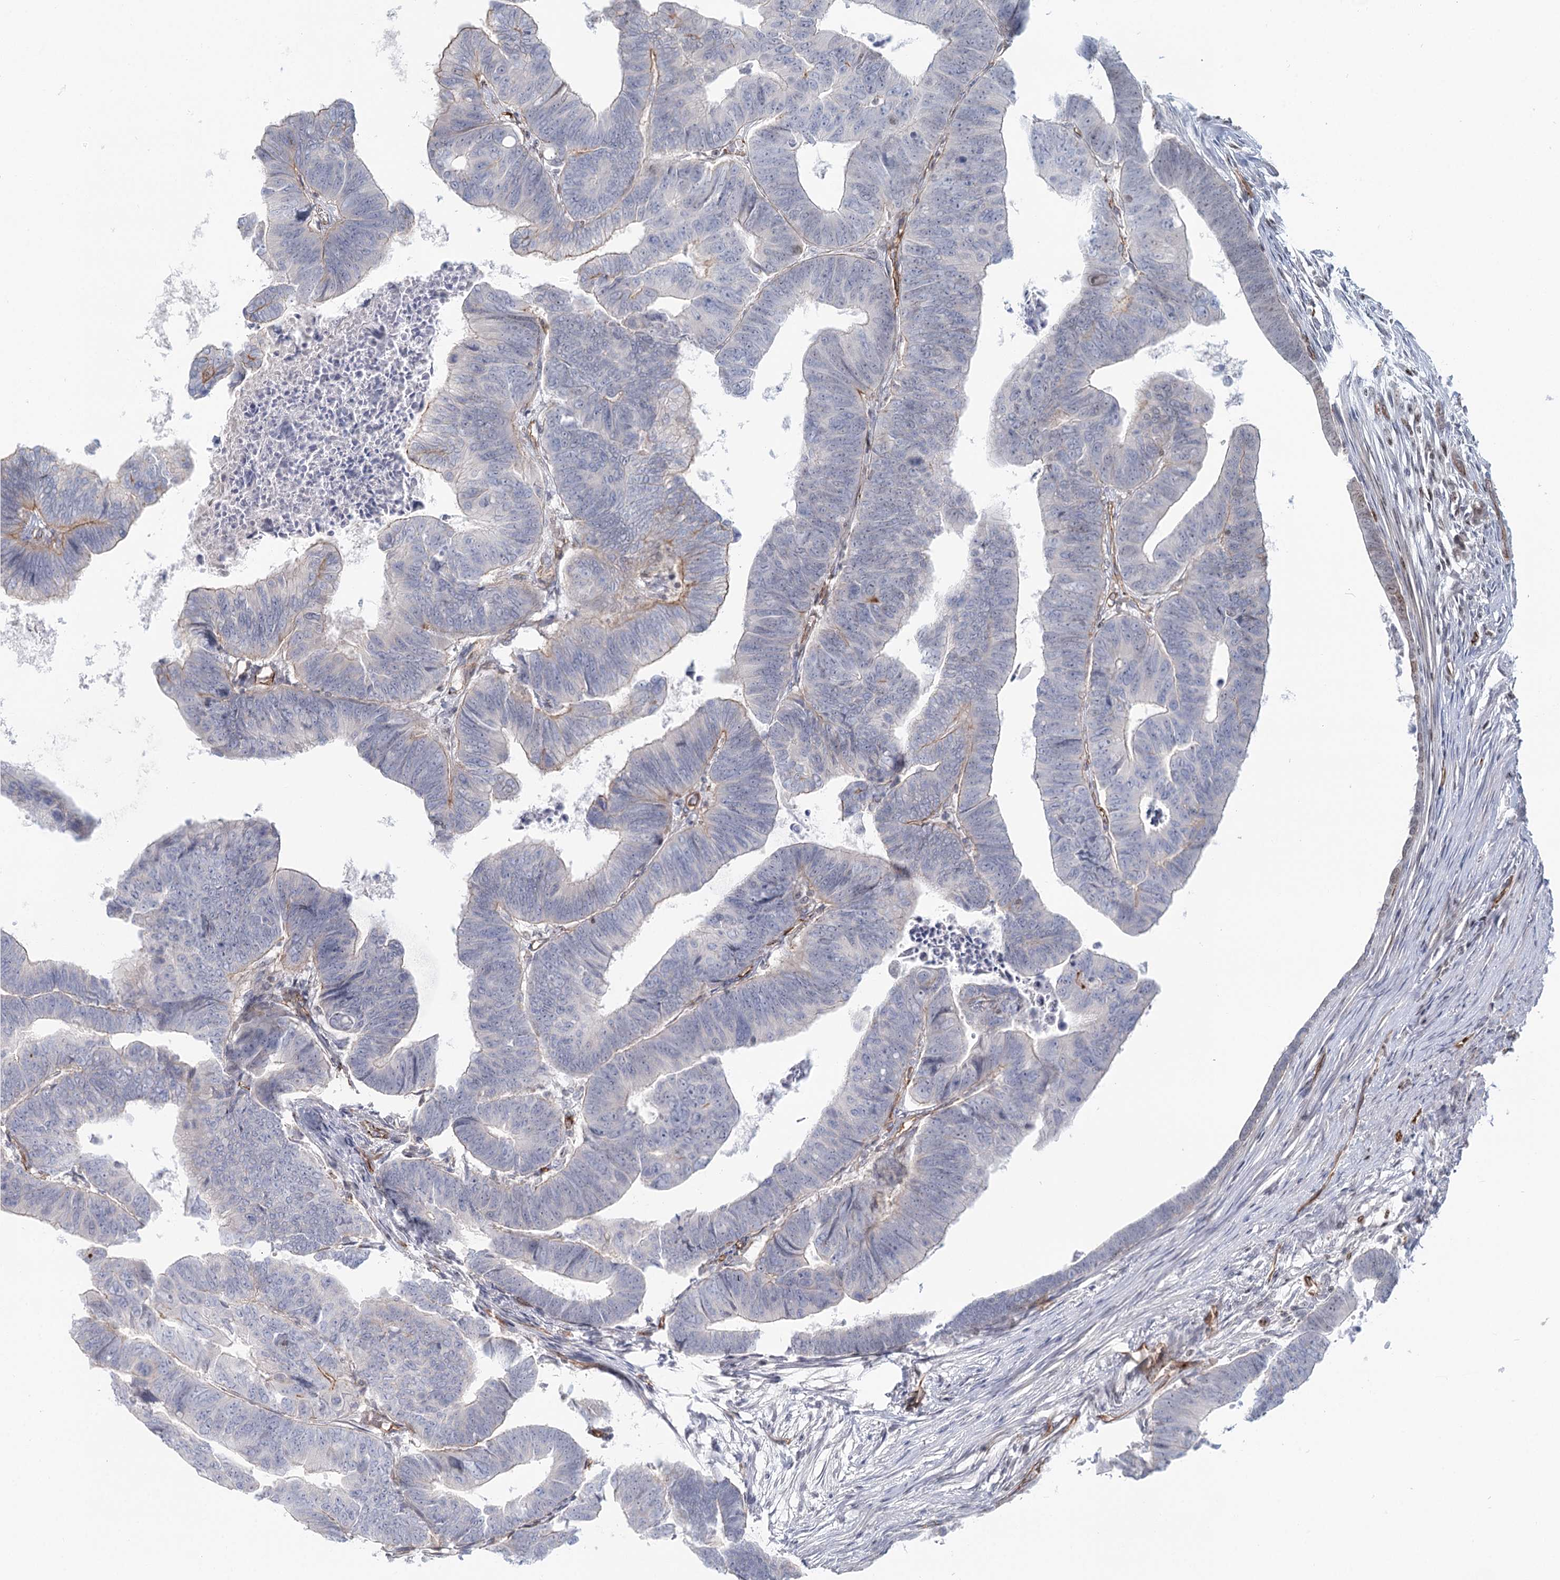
{"staining": {"intensity": "weak", "quantity": "<25%", "location": "cytoplasmic/membranous"}, "tissue": "colorectal cancer", "cell_type": "Tumor cells", "image_type": "cancer", "snomed": [{"axis": "morphology", "description": "Adenocarcinoma, NOS"}, {"axis": "topography", "description": "Rectum"}], "caption": "DAB immunohistochemical staining of colorectal adenocarcinoma shows no significant positivity in tumor cells.", "gene": "ZFYVE28", "patient": {"sex": "female", "age": 65}}